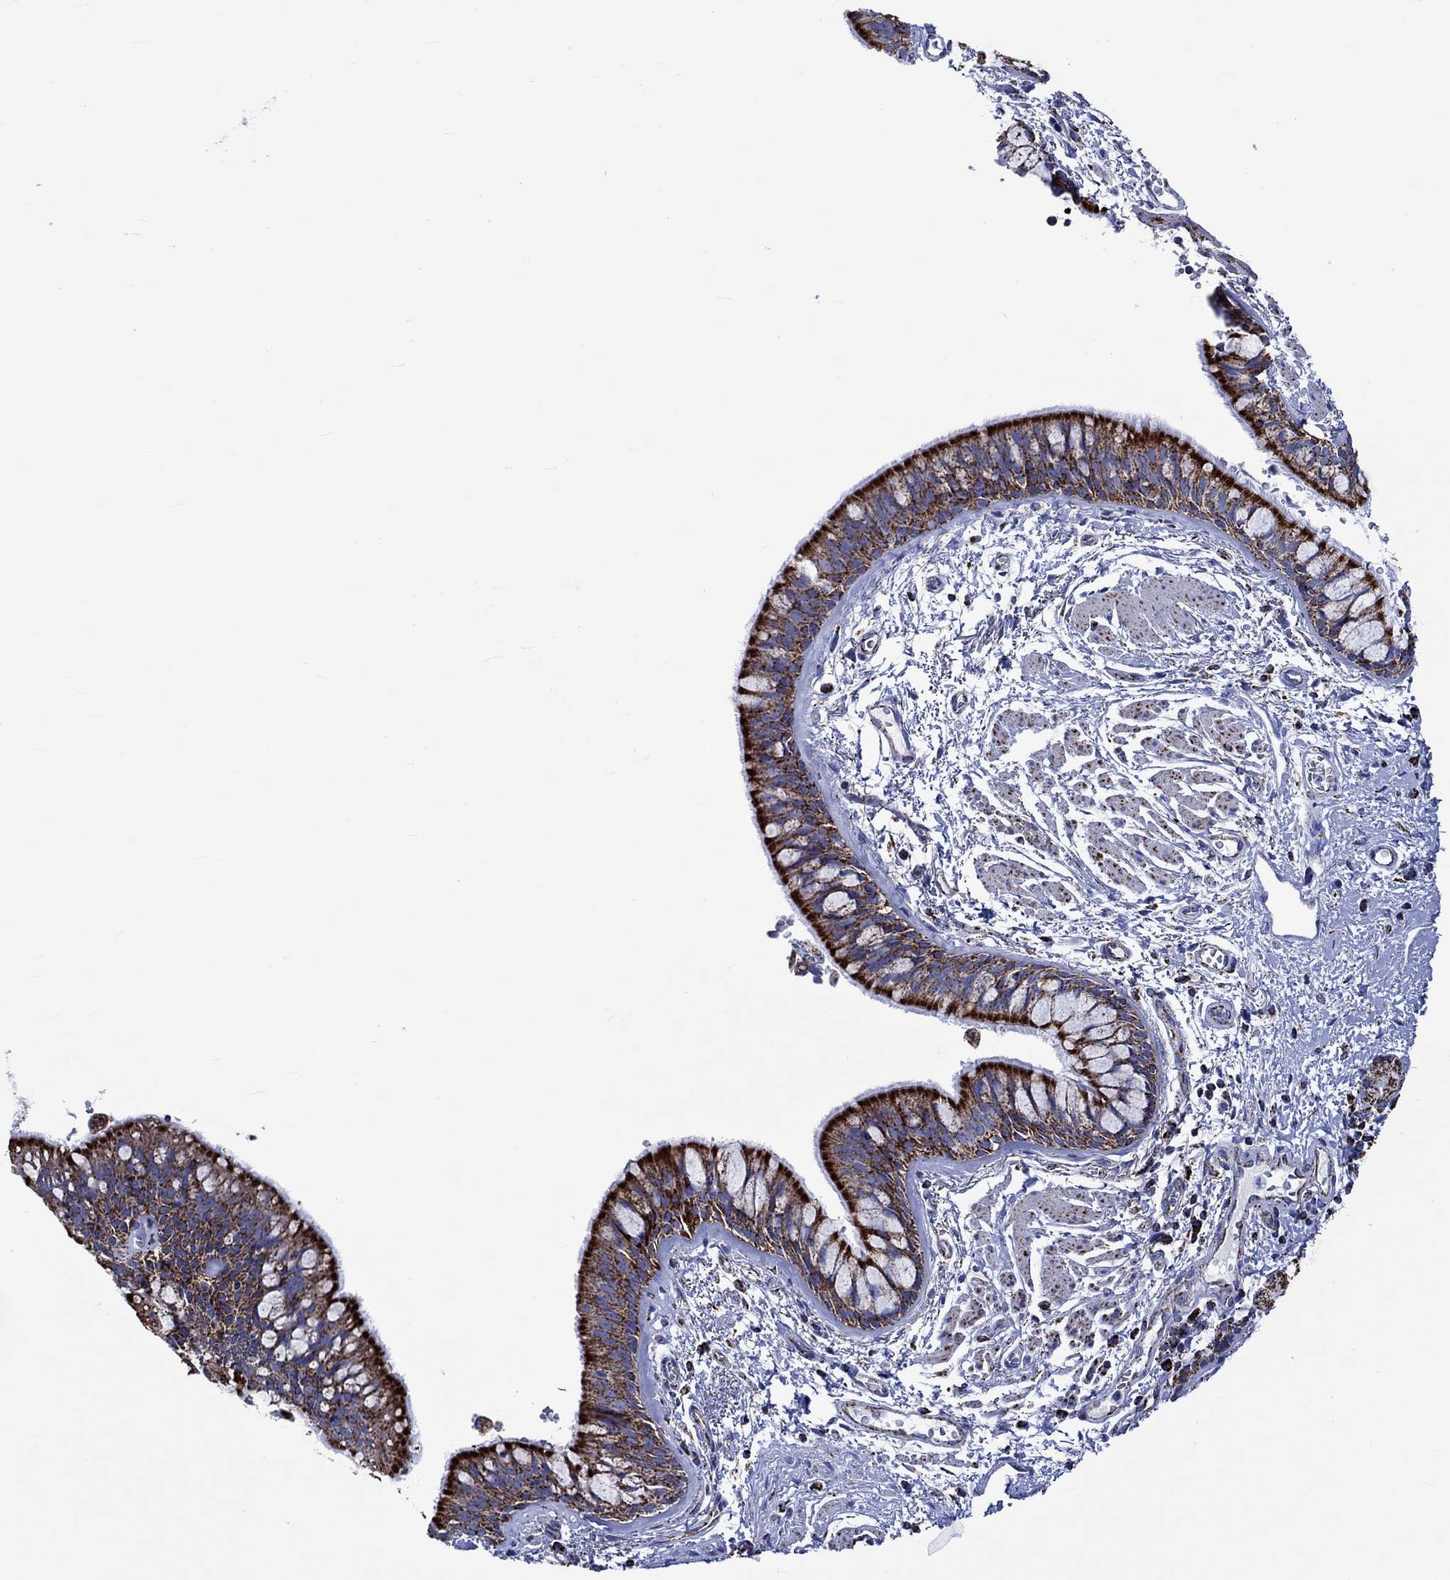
{"staining": {"intensity": "strong", "quantity": ">75%", "location": "cytoplasmic/membranous"}, "tissue": "bronchus", "cell_type": "Respiratory epithelial cells", "image_type": "normal", "snomed": [{"axis": "morphology", "description": "Normal tissue, NOS"}, {"axis": "topography", "description": "Bronchus"}, {"axis": "topography", "description": "Lung"}], "caption": "Unremarkable bronchus demonstrates strong cytoplasmic/membranous positivity in about >75% of respiratory epithelial cells (brown staining indicates protein expression, while blue staining denotes nuclei)..", "gene": "RCE1", "patient": {"sex": "female", "age": 57}}